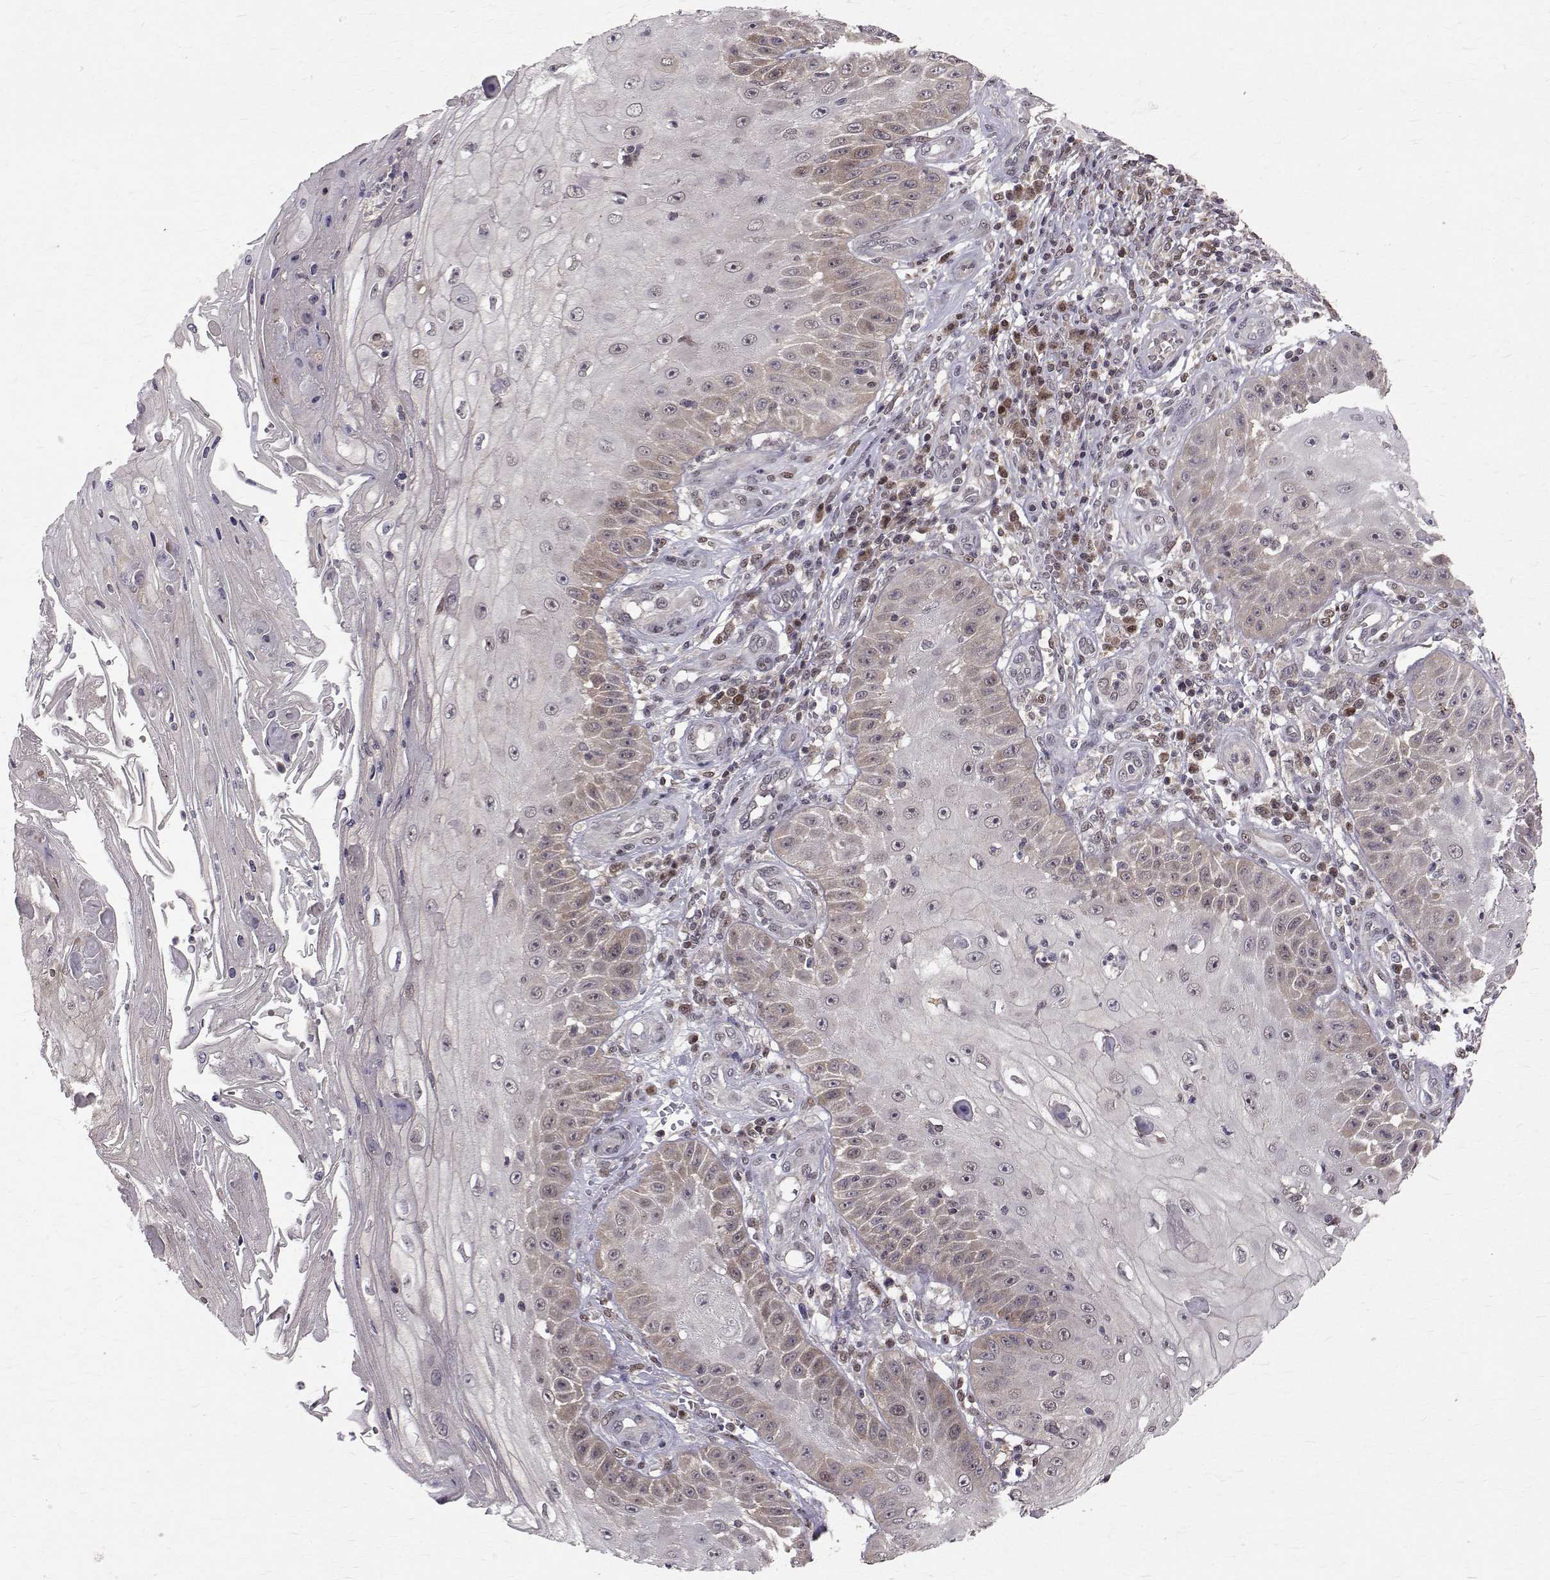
{"staining": {"intensity": "weak", "quantity": "<25%", "location": "nuclear"}, "tissue": "skin cancer", "cell_type": "Tumor cells", "image_type": "cancer", "snomed": [{"axis": "morphology", "description": "Squamous cell carcinoma, NOS"}, {"axis": "topography", "description": "Skin"}], "caption": "Skin cancer was stained to show a protein in brown. There is no significant positivity in tumor cells.", "gene": "NIF3L1", "patient": {"sex": "male", "age": 70}}